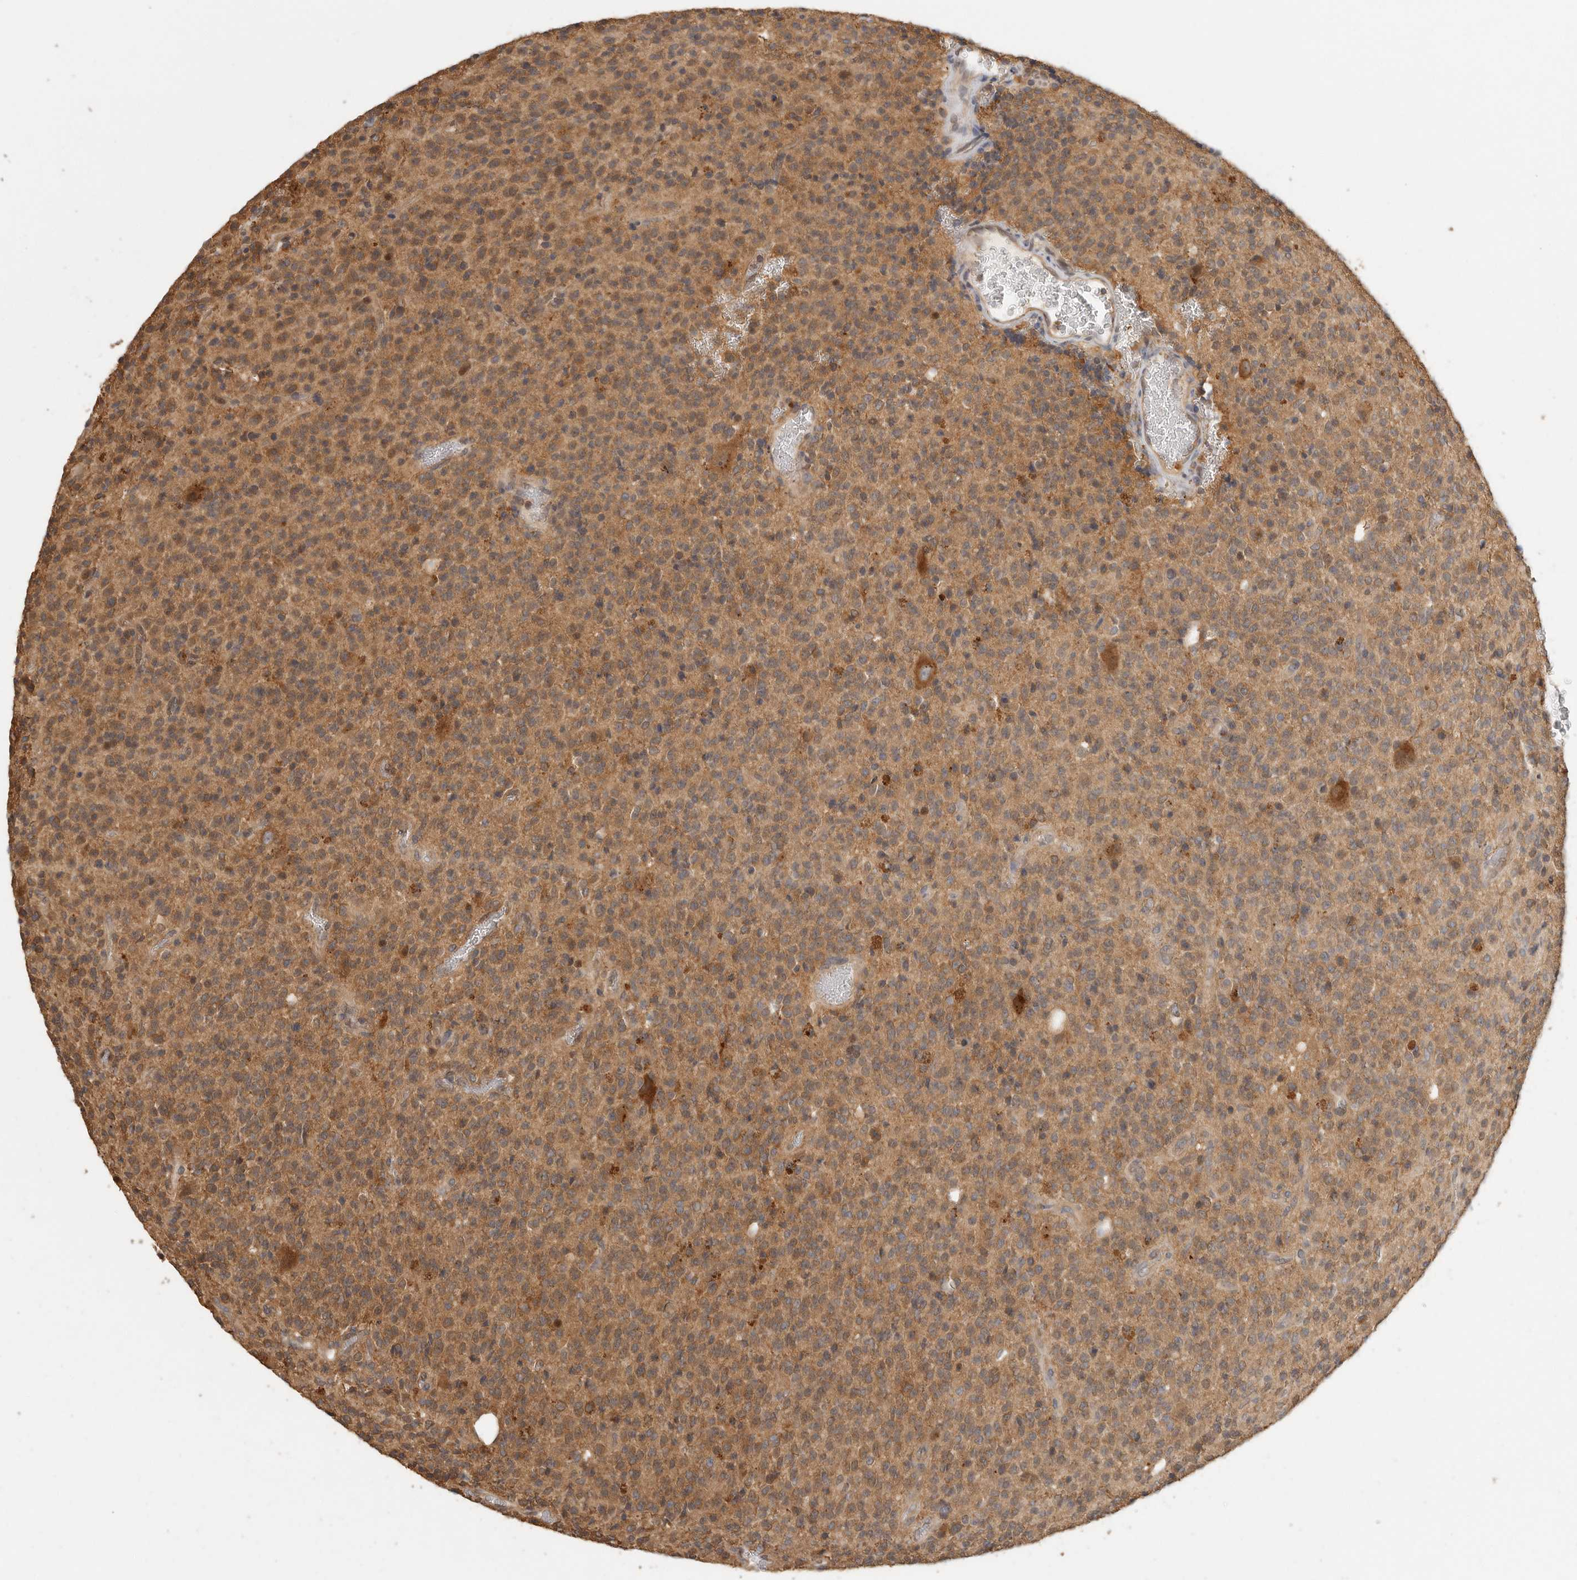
{"staining": {"intensity": "moderate", "quantity": "25%-75%", "location": "cytoplasmic/membranous"}, "tissue": "glioma", "cell_type": "Tumor cells", "image_type": "cancer", "snomed": [{"axis": "morphology", "description": "Glioma, malignant, High grade"}, {"axis": "topography", "description": "Brain"}], "caption": "This is an image of immunohistochemistry (IHC) staining of glioma, which shows moderate positivity in the cytoplasmic/membranous of tumor cells.", "gene": "CCT8", "patient": {"sex": "male", "age": 34}}